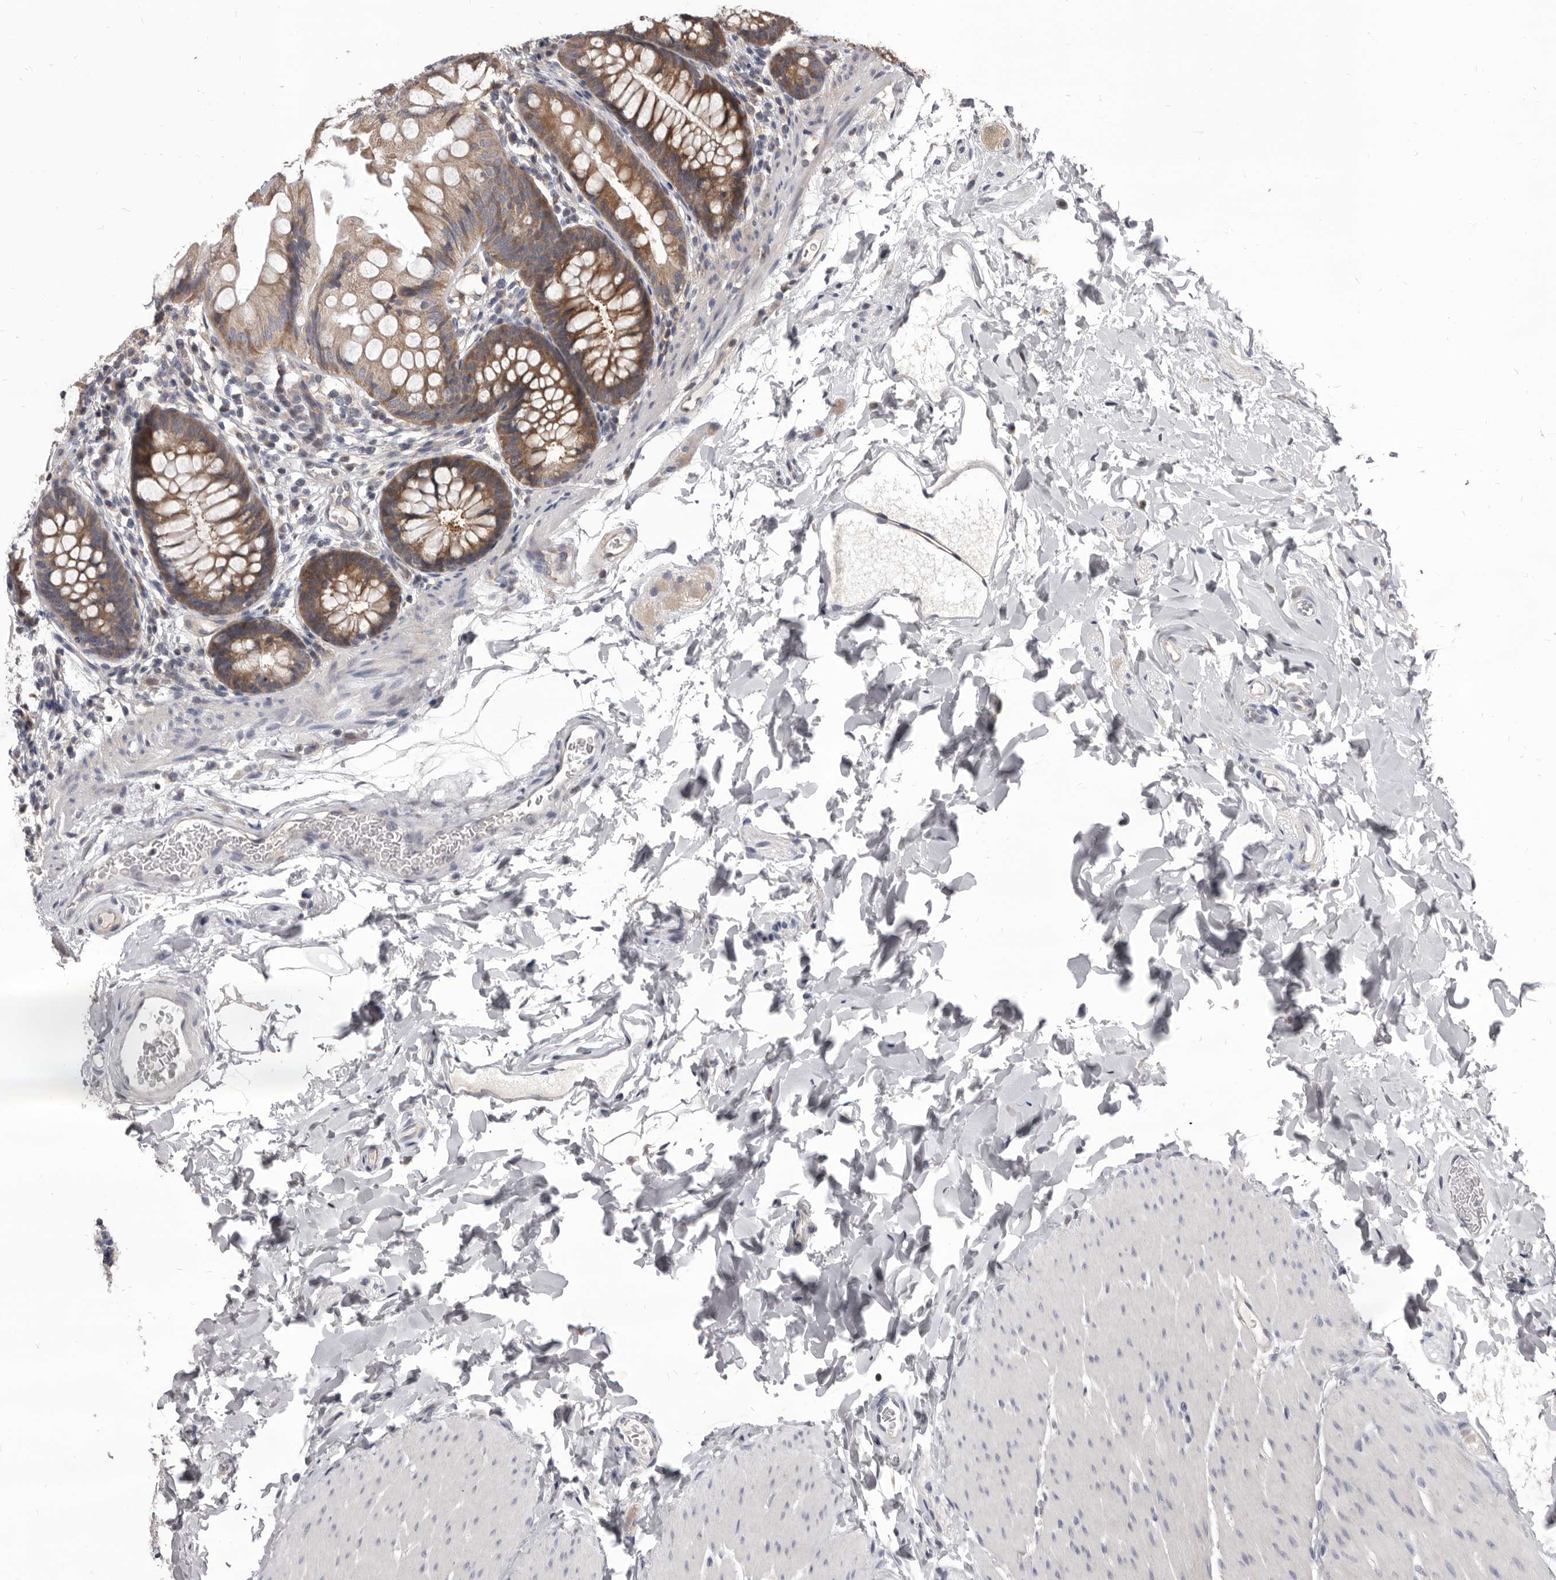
{"staining": {"intensity": "weak", "quantity": ">75%", "location": "cytoplasmic/membranous"}, "tissue": "colon", "cell_type": "Endothelial cells", "image_type": "normal", "snomed": [{"axis": "morphology", "description": "Normal tissue, NOS"}, {"axis": "topography", "description": "Colon"}], "caption": "About >75% of endothelial cells in unremarkable human colon demonstrate weak cytoplasmic/membranous protein staining as visualized by brown immunohistochemical staining.", "gene": "MAP3K14", "patient": {"sex": "female", "age": 62}}